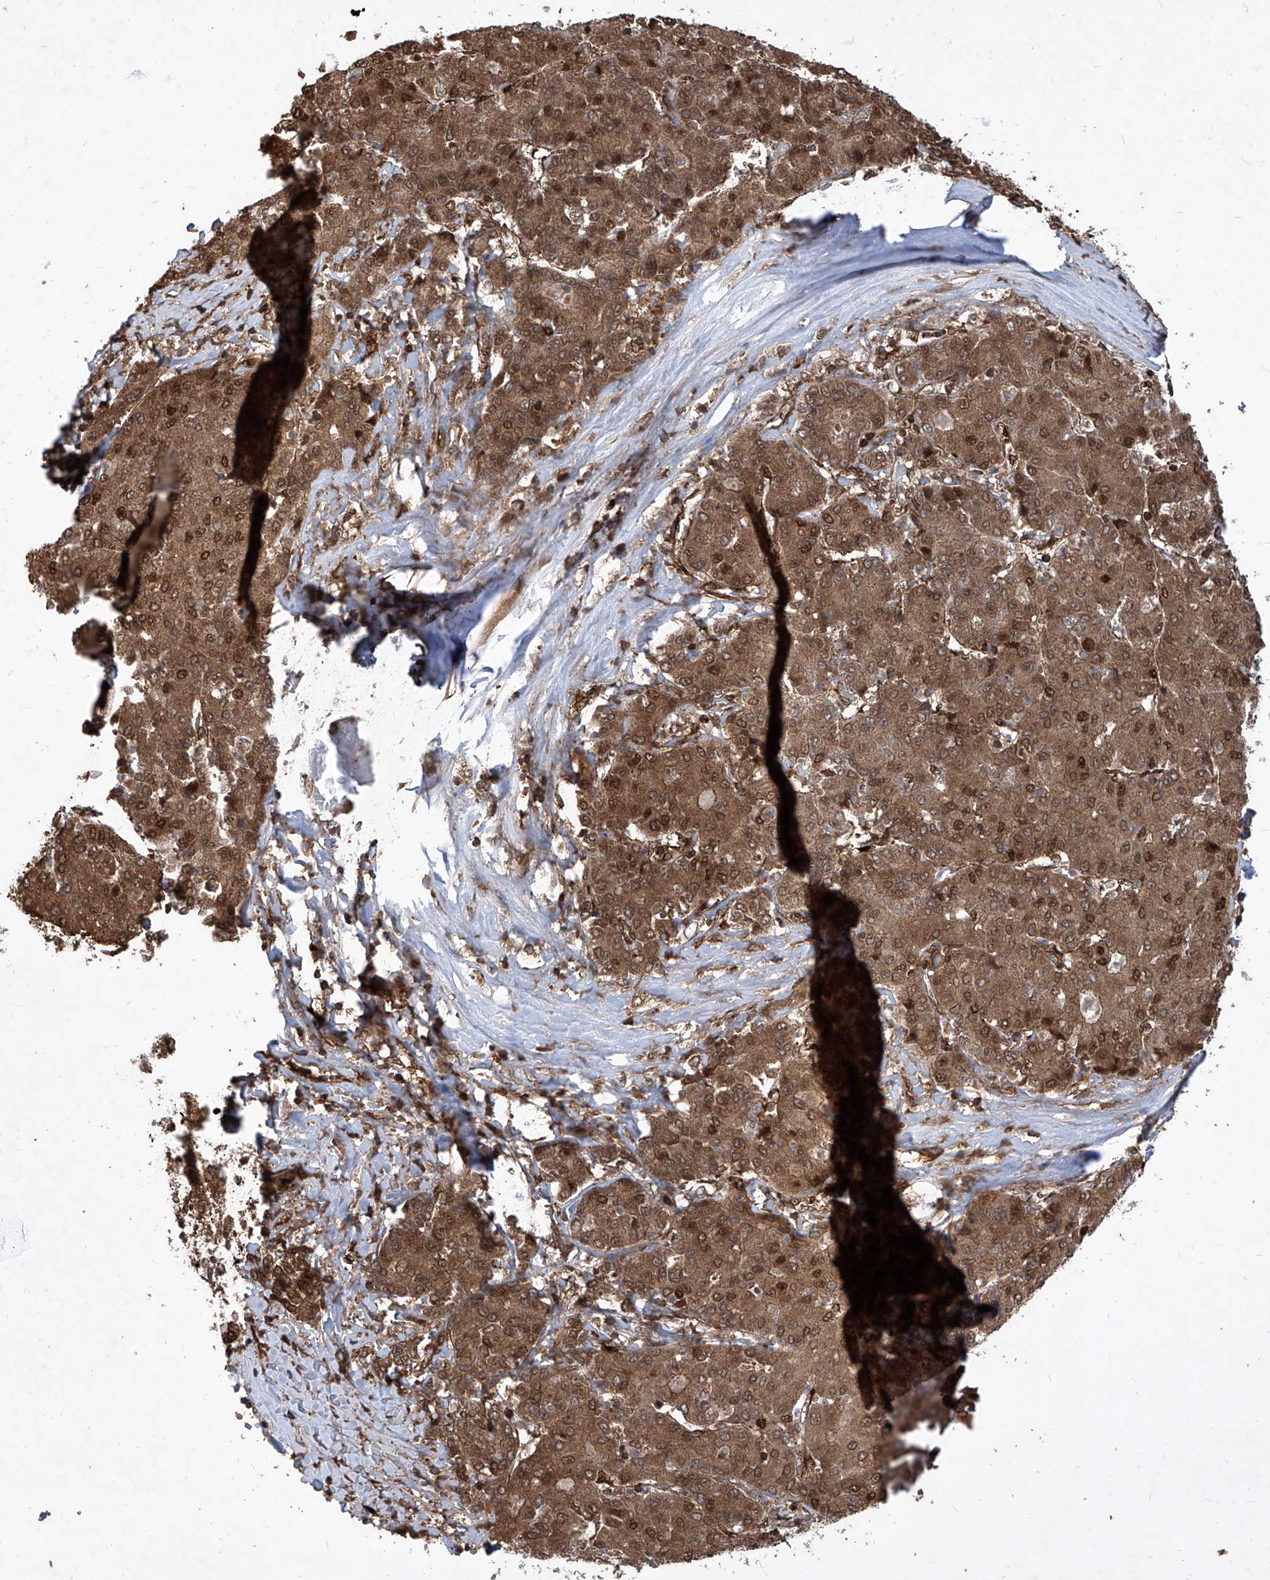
{"staining": {"intensity": "moderate", "quantity": ">75%", "location": "cytoplasmic/membranous,nuclear"}, "tissue": "liver cancer", "cell_type": "Tumor cells", "image_type": "cancer", "snomed": [{"axis": "morphology", "description": "Carcinoma, Hepatocellular, NOS"}, {"axis": "topography", "description": "Liver"}], "caption": "A brown stain highlights moderate cytoplasmic/membranous and nuclear staining of a protein in liver cancer (hepatocellular carcinoma) tumor cells.", "gene": "MAGED2", "patient": {"sex": "male", "age": 65}}